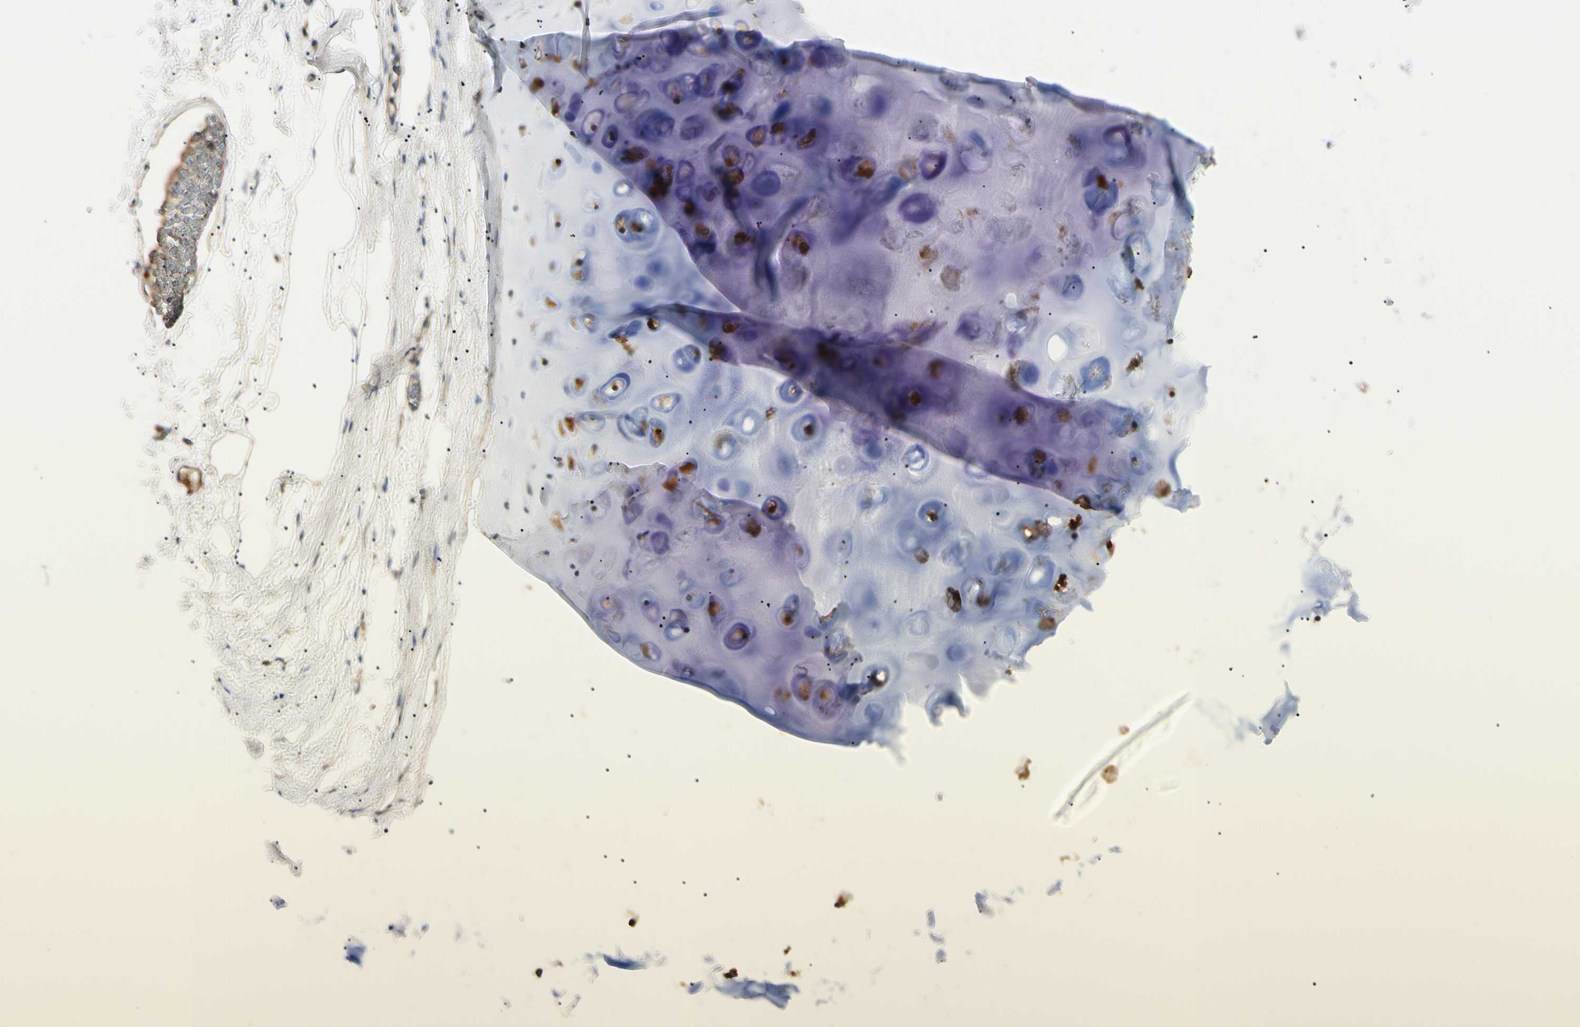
{"staining": {"intensity": "moderate", "quantity": "25%-75%", "location": "cytoplasmic/membranous"}, "tissue": "adipose tissue", "cell_type": "Adipocytes", "image_type": "normal", "snomed": [{"axis": "morphology", "description": "Normal tissue, NOS"}, {"axis": "topography", "description": "Bronchus"}], "caption": "DAB immunohistochemical staining of unremarkable adipose tissue exhibits moderate cytoplasmic/membranous protein positivity in about 25%-75% of adipocytes.", "gene": "PTPN12", "patient": {"sex": "female", "age": 73}}